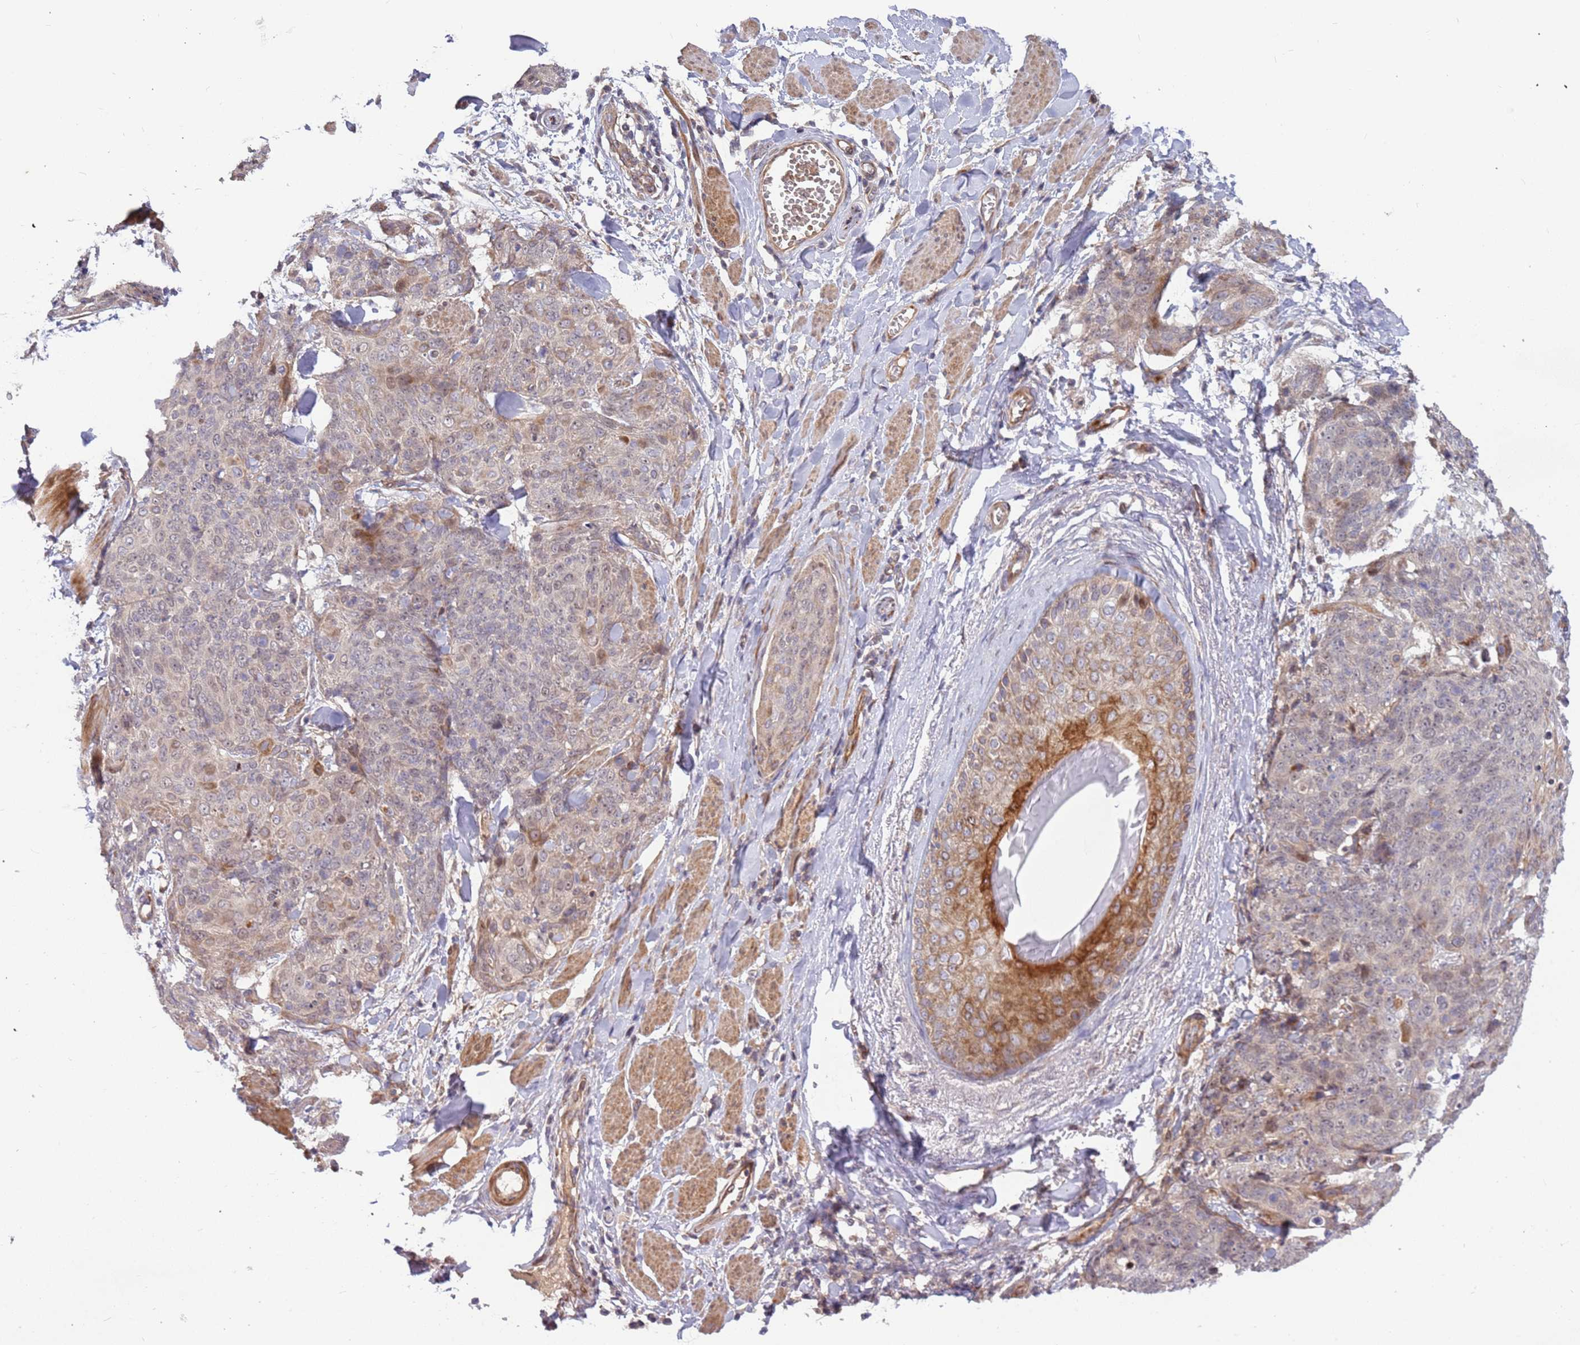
{"staining": {"intensity": "weak", "quantity": "25%-75%", "location": "cytoplasmic/membranous,nuclear"}, "tissue": "skin cancer", "cell_type": "Tumor cells", "image_type": "cancer", "snomed": [{"axis": "morphology", "description": "Squamous cell carcinoma, NOS"}, {"axis": "topography", "description": "Skin"}, {"axis": "topography", "description": "Vulva"}], "caption": "A brown stain shows weak cytoplasmic/membranous and nuclear positivity of a protein in skin cancer tumor cells. (Brightfield microscopy of DAB IHC at high magnification).", "gene": "TRAPPC6B", "patient": {"sex": "female", "age": 85}}